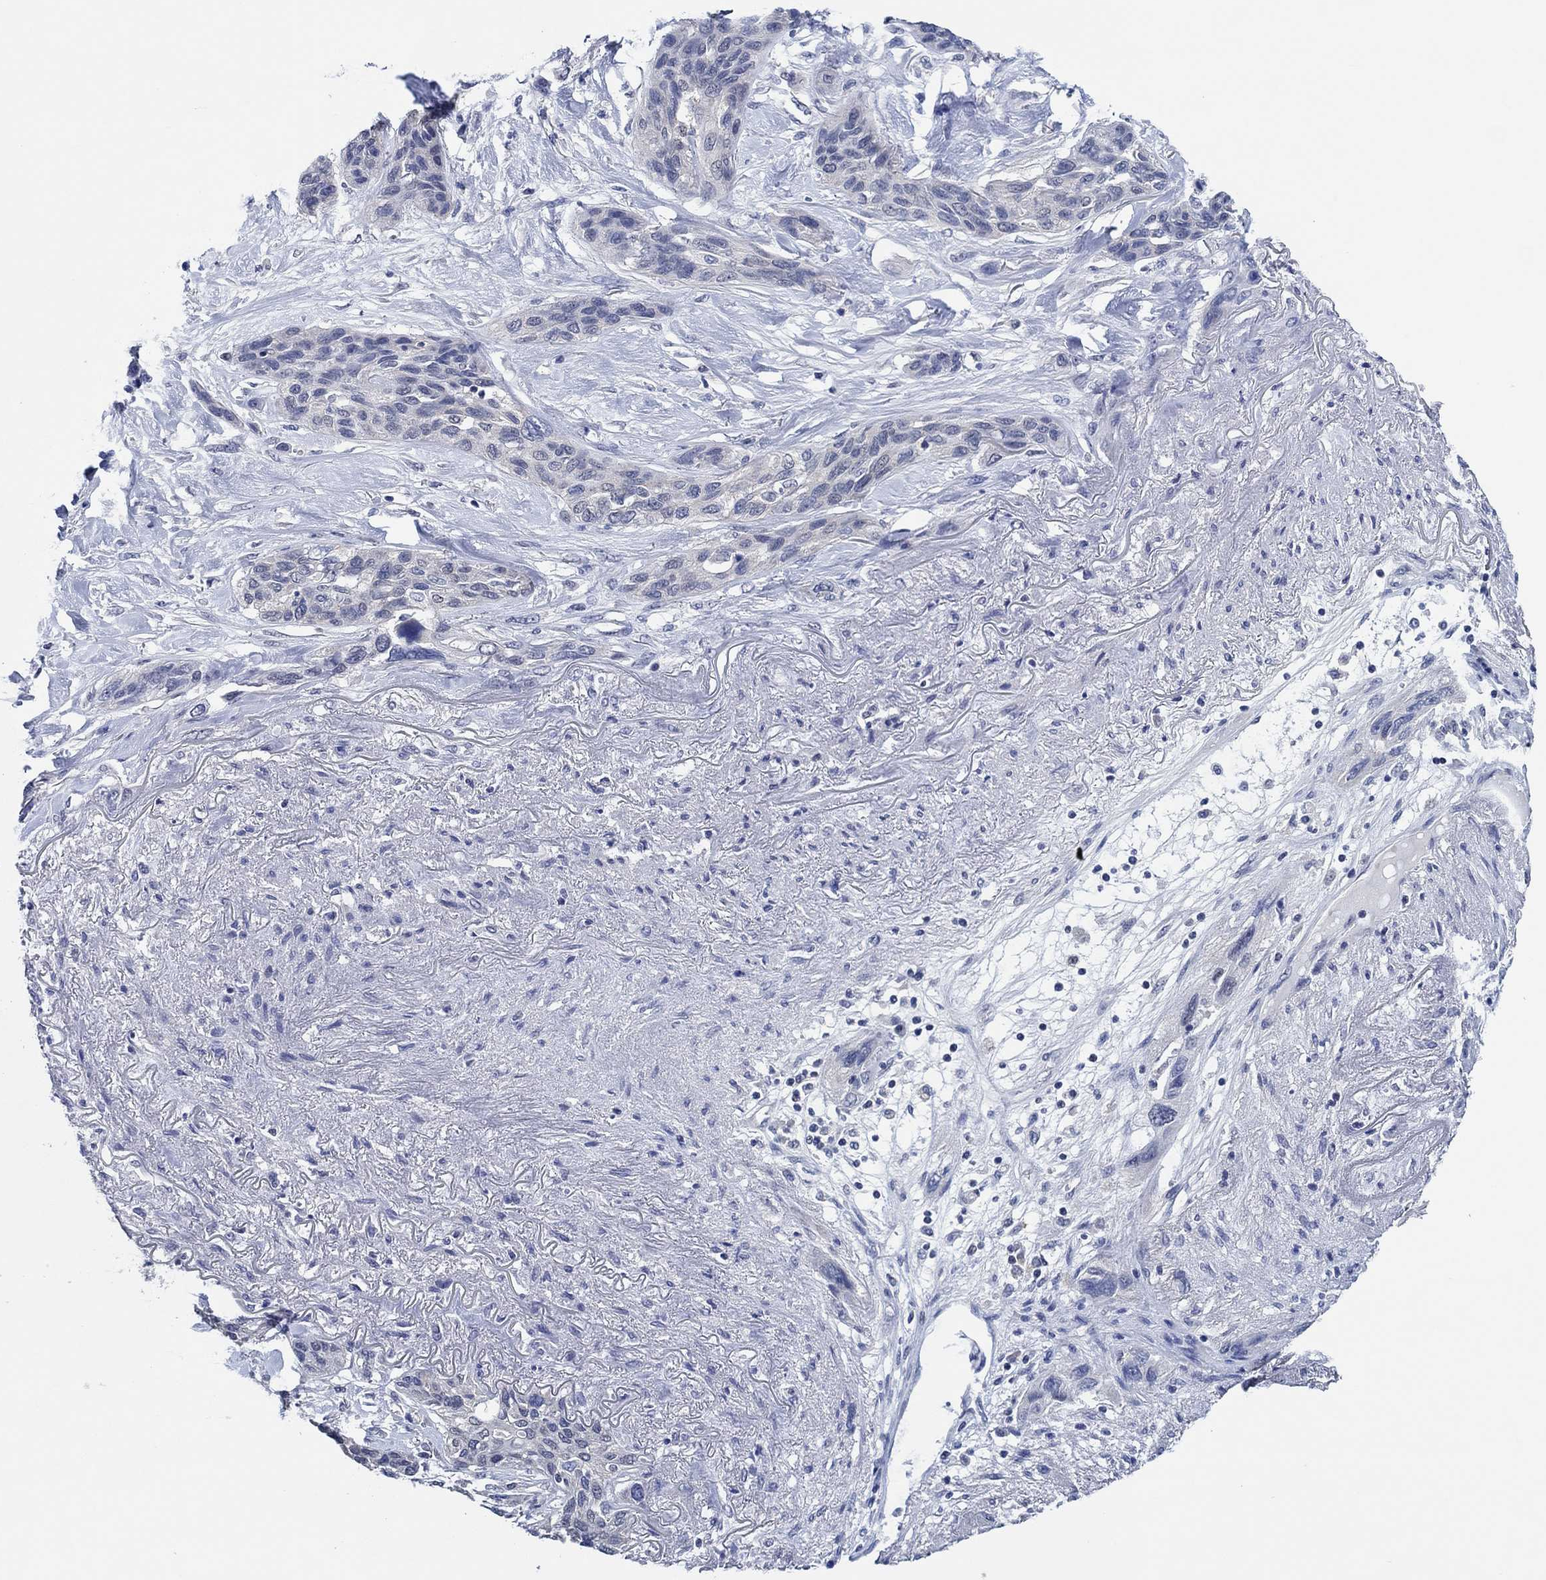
{"staining": {"intensity": "negative", "quantity": "none", "location": "none"}, "tissue": "lung cancer", "cell_type": "Tumor cells", "image_type": "cancer", "snomed": [{"axis": "morphology", "description": "Squamous cell carcinoma, NOS"}, {"axis": "topography", "description": "Lung"}], "caption": "The histopathology image demonstrates no staining of tumor cells in squamous cell carcinoma (lung).", "gene": "PRRT3", "patient": {"sex": "female", "age": 70}}